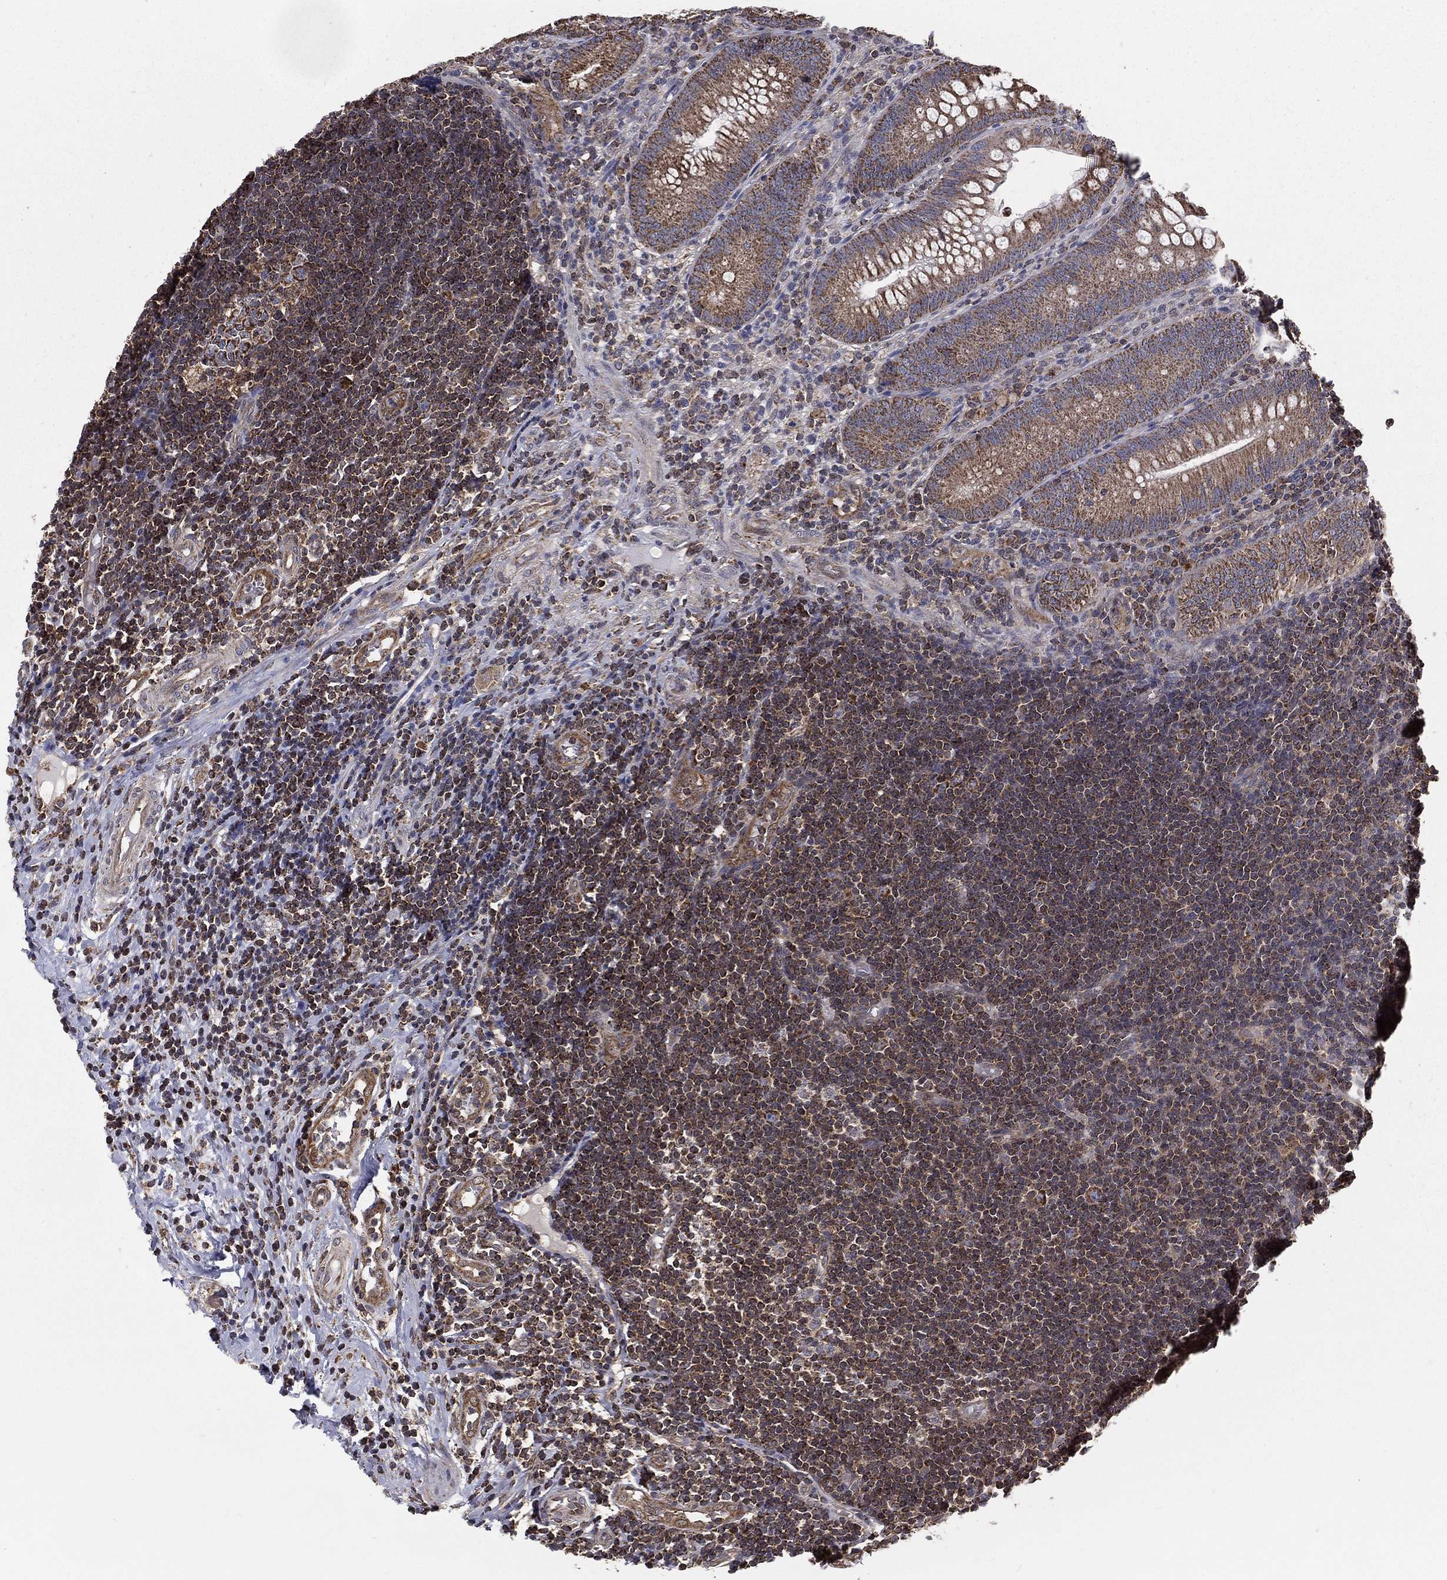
{"staining": {"intensity": "moderate", "quantity": "25%-75%", "location": "cytoplasmic/membranous"}, "tissue": "appendix", "cell_type": "Glandular cells", "image_type": "normal", "snomed": [{"axis": "morphology", "description": "Normal tissue, NOS"}, {"axis": "morphology", "description": "Inflammation, NOS"}, {"axis": "topography", "description": "Appendix"}], "caption": "The photomicrograph reveals staining of benign appendix, revealing moderate cytoplasmic/membranous protein positivity (brown color) within glandular cells. (brown staining indicates protein expression, while blue staining denotes nuclei).", "gene": "ENSG00000288684", "patient": {"sex": "male", "age": 16}}